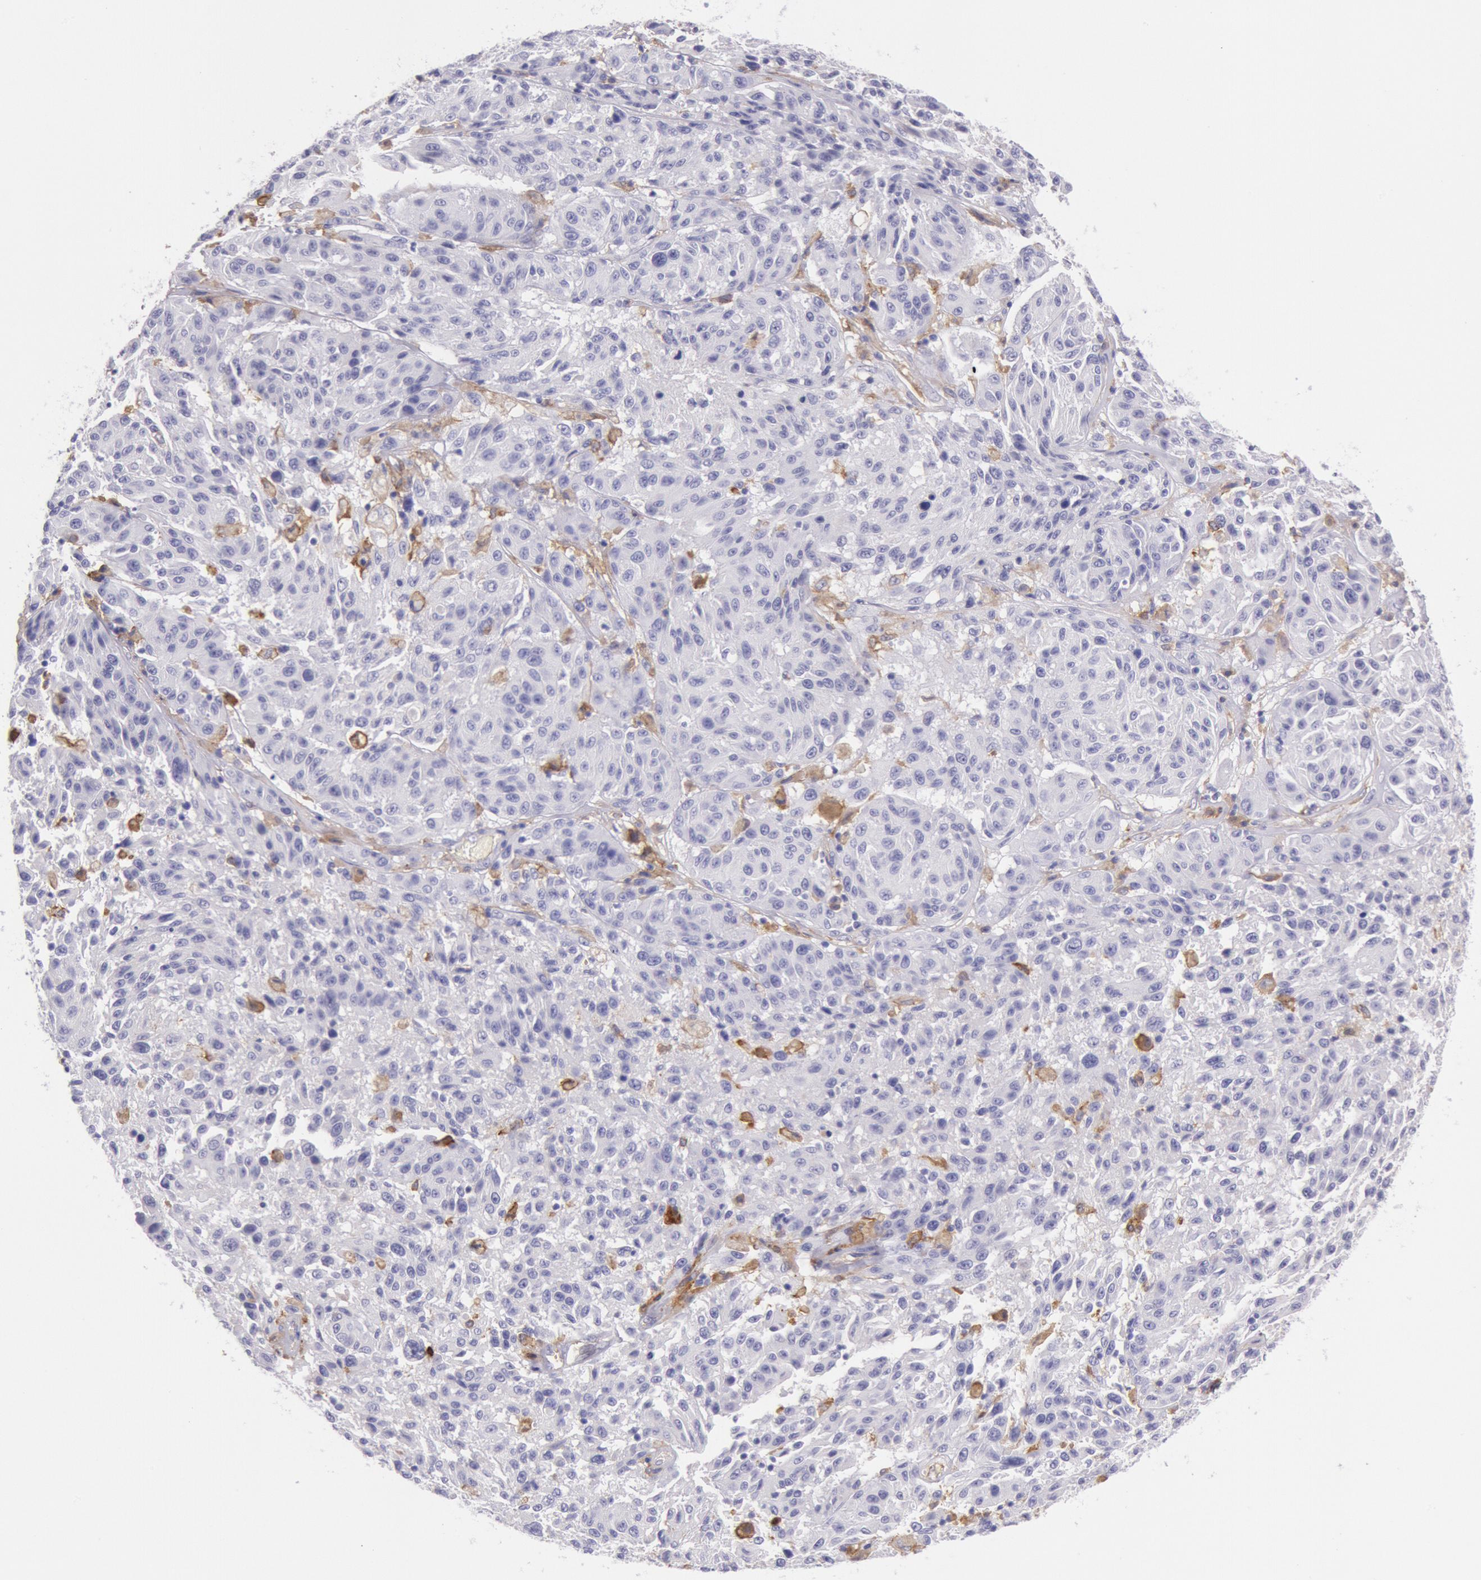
{"staining": {"intensity": "negative", "quantity": "none", "location": "none"}, "tissue": "melanoma", "cell_type": "Tumor cells", "image_type": "cancer", "snomed": [{"axis": "morphology", "description": "Malignant melanoma, NOS"}, {"axis": "topography", "description": "Skin"}], "caption": "IHC micrograph of neoplastic tissue: malignant melanoma stained with DAB shows no significant protein expression in tumor cells. (DAB (3,3'-diaminobenzidine) immunohistochemistry (IHC) visualized using brightfield microscopy, high magnification).", "gene": "LYN", "patient": {"sex": "female", "age": 77}}